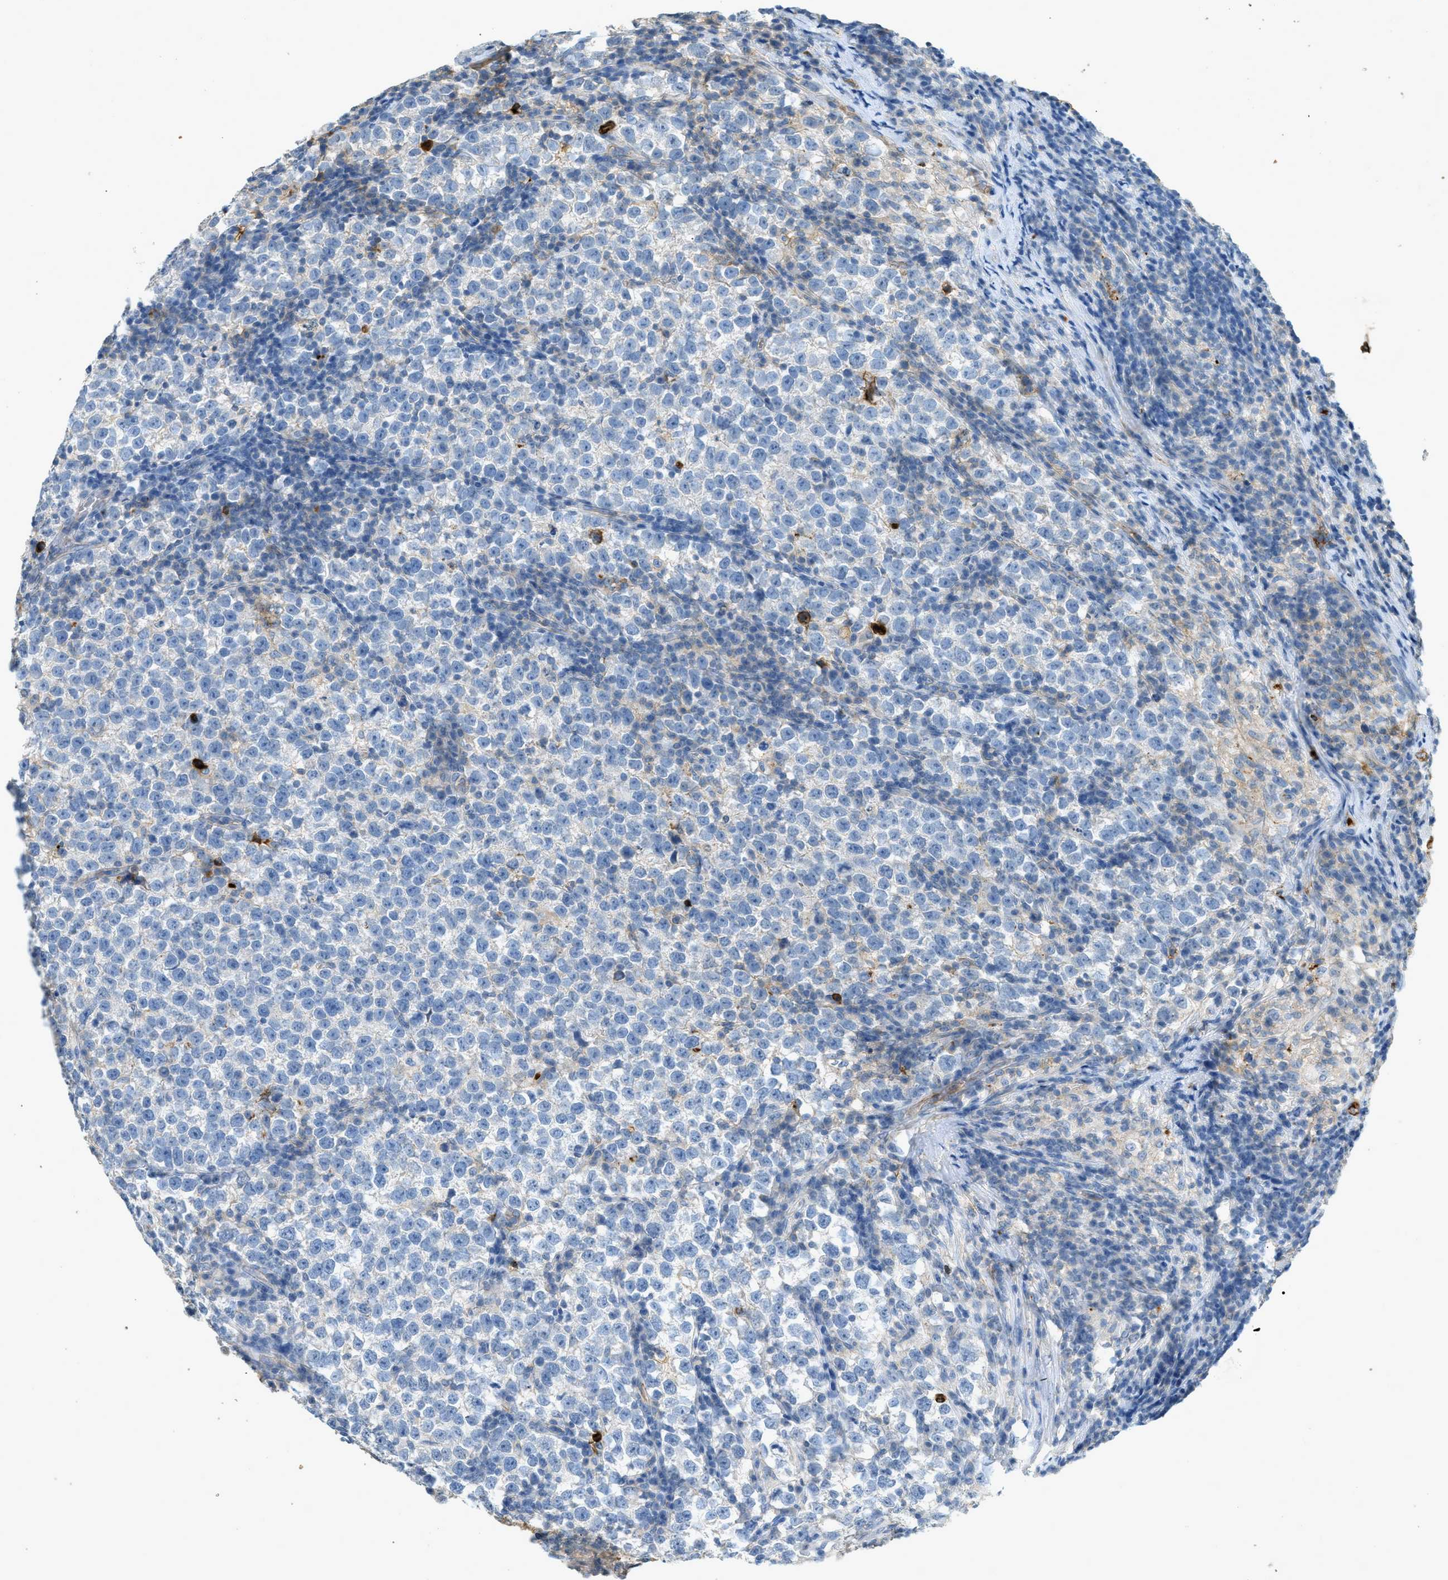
{"staining": {"intensity": "negative", "quantity": "none", "location": "none"}, "tissue": "testis cancer", "cell_type": "Tumor cells", "image_type": "cancer", "snomed": [{"axis": "morphology", "description": "Normal tissue, NOS"}, {"axis": "morphology", "description": "Seminoma, NOS"}, {"axis": "topography", "description": "Testis"}], "caption": "An immunohistochemistry image of testis cancer (seminoma) is shown. There is no staining in tumor cells of testis cancer (seminoma).", "gene": "F2", "patient": {"sex": "male", "age": 43}}